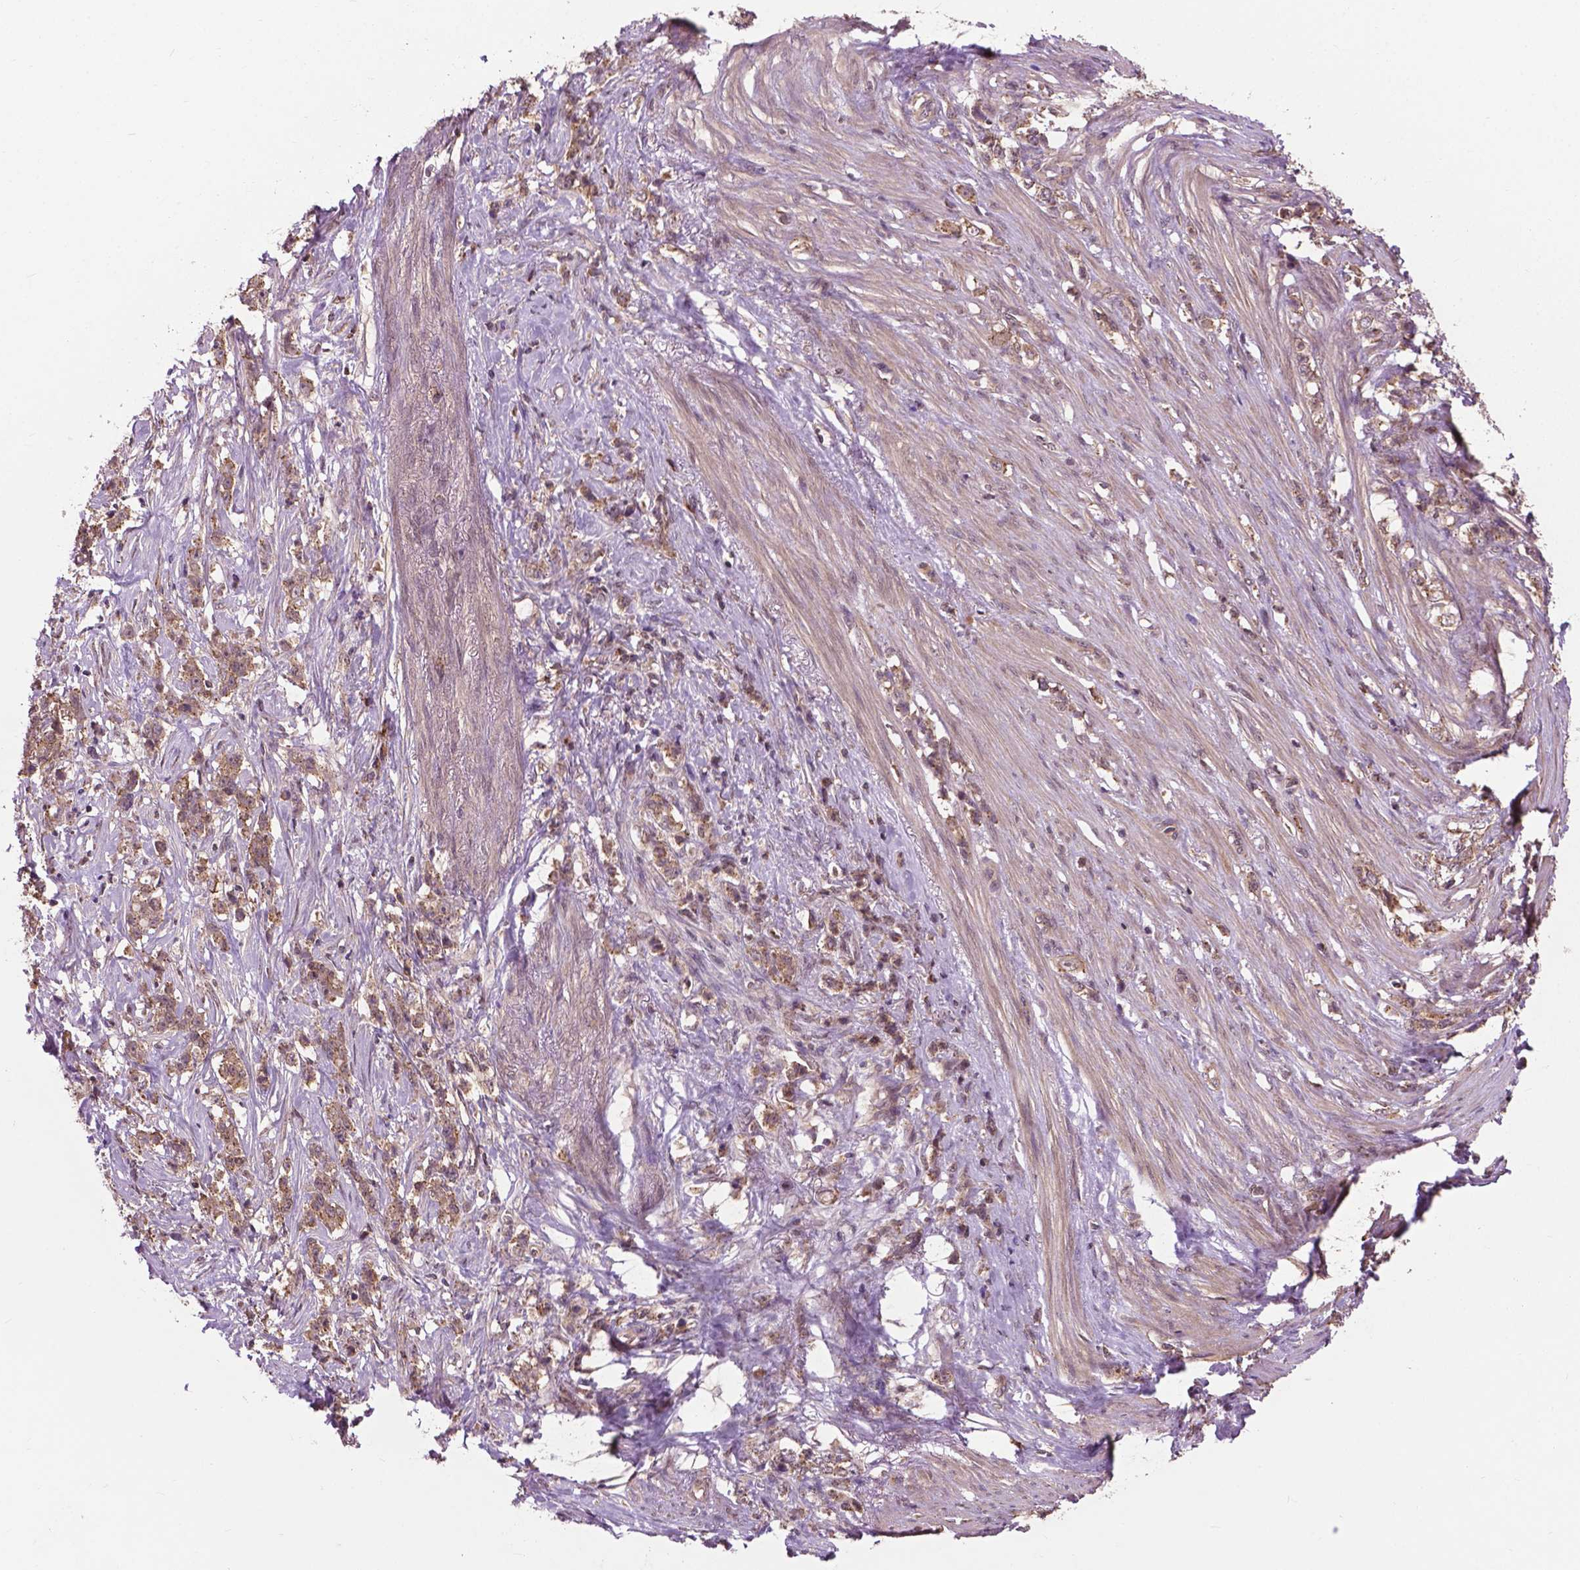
{"staining": {"intensity": "weak", "quantity": ">75%", "location": "cytoplasmic/membranous"}, "tissue": "stomach cancer", "cell_type": "Tumor cells", "image_type": "cancer", "snomed": [{"axis": "morphology", "description": "Adenocarcinoma, NOS"}, {"axis": "topography", "description": "Stomach, lower"}], "caption": "A high-resolution photomicrograph shows immunohistochemistry staining of adenocarcinoma (stomach), which shows weak cytoplasmic/membranous positivity in about >75% of tumor cells.", "gene": "PPP1CB", "patient": {"sex": "male", "age": 88}}